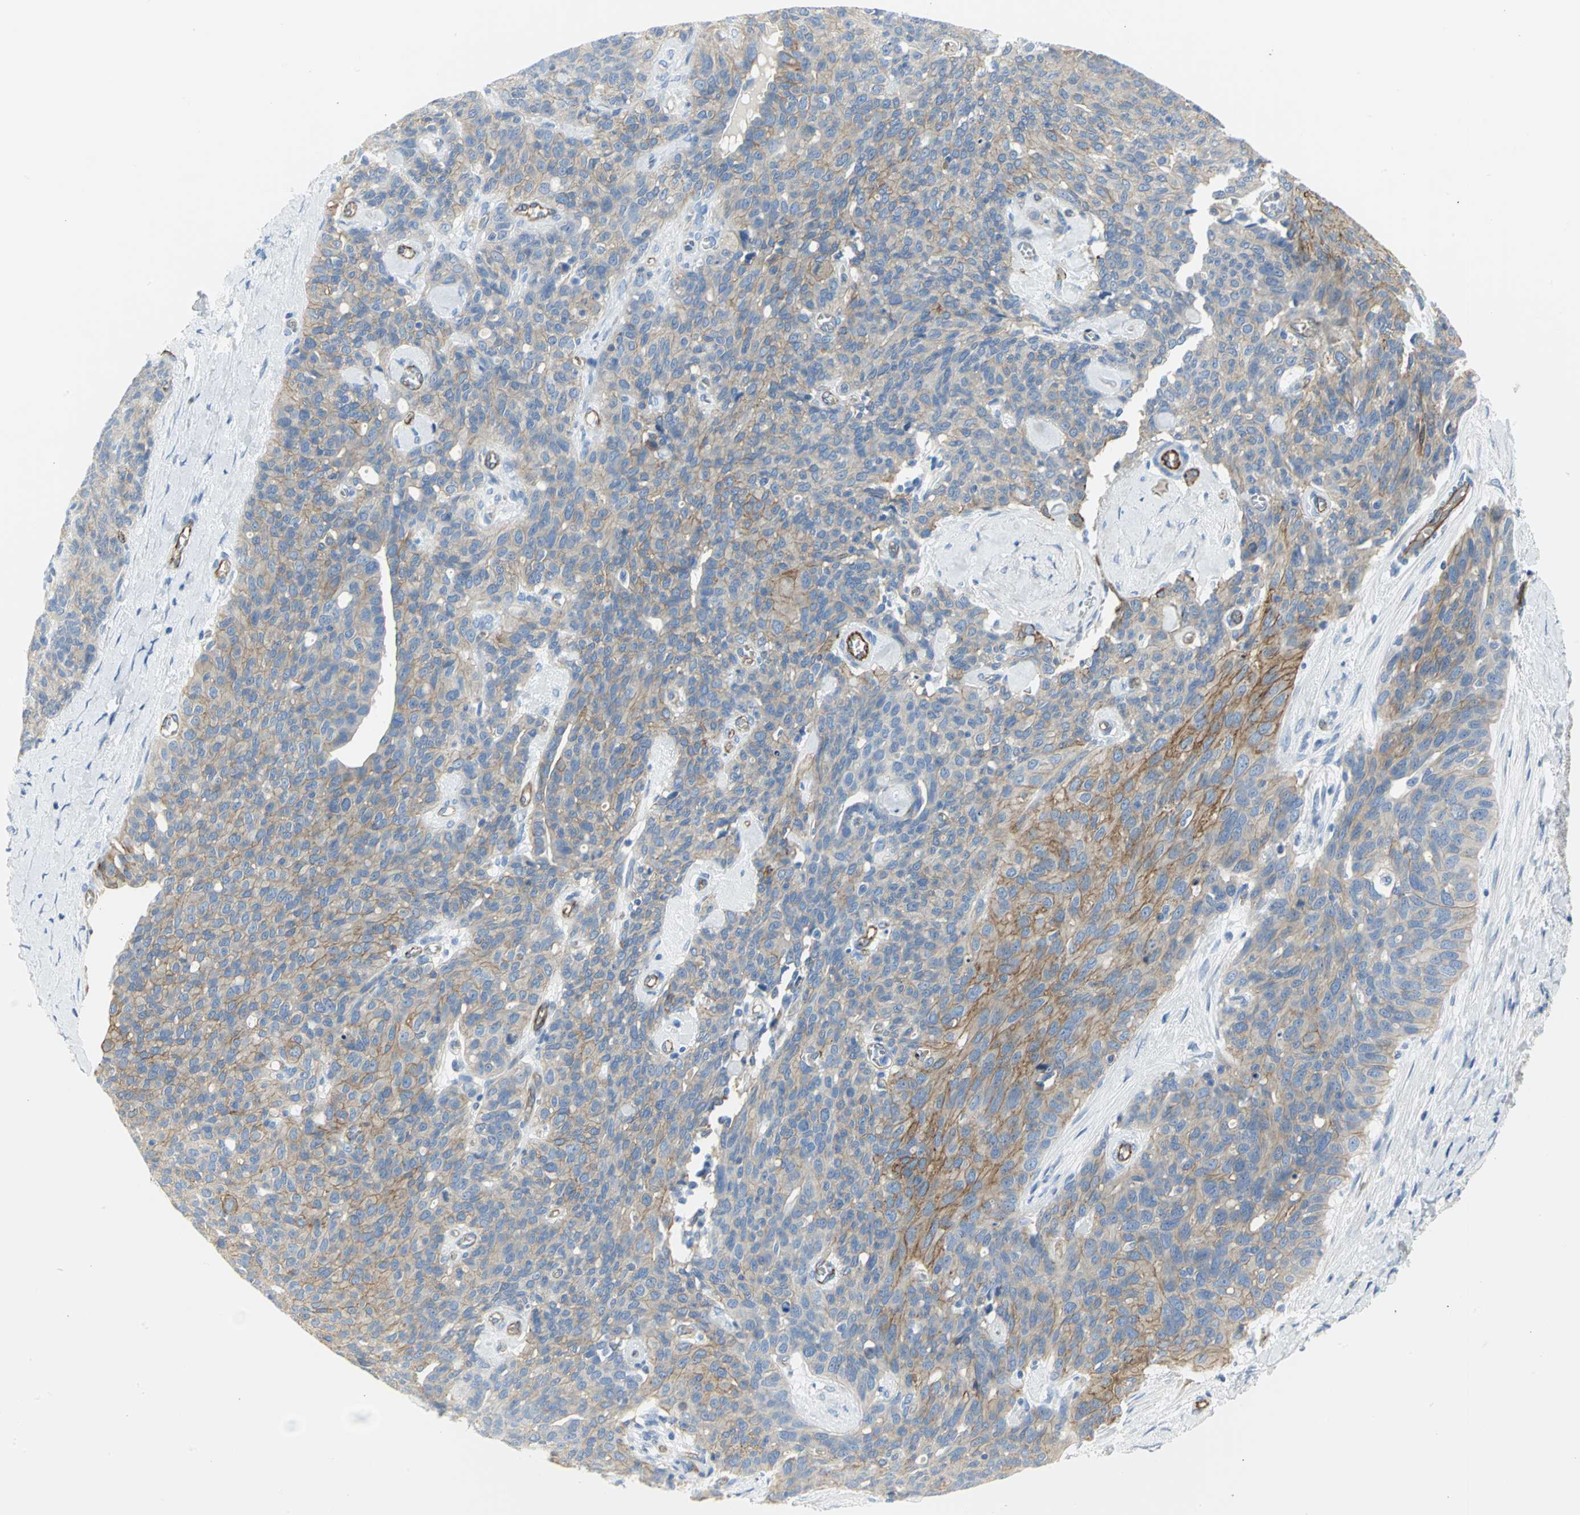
{"staining": {"intensity": "moderate", "quantity": ">75%", "location": "cytoplasmic/membranous"}, "tissue": "ovarian cancer", "cell_type": "Tumor cells", "image_type": "cancer", "snomed": [{"axis": "morphology", "description": "Carcinoma, endometroid"}, {"axis": "topography", "description": "Ovary"}], "caption": "A medium amount of moderate cytoplasmic/membranous staining is present in about >75% of tumor cells in ovarian cancer tissue.", "gene": "FLNB", "patient": {"sex": "female", "age": 60}}